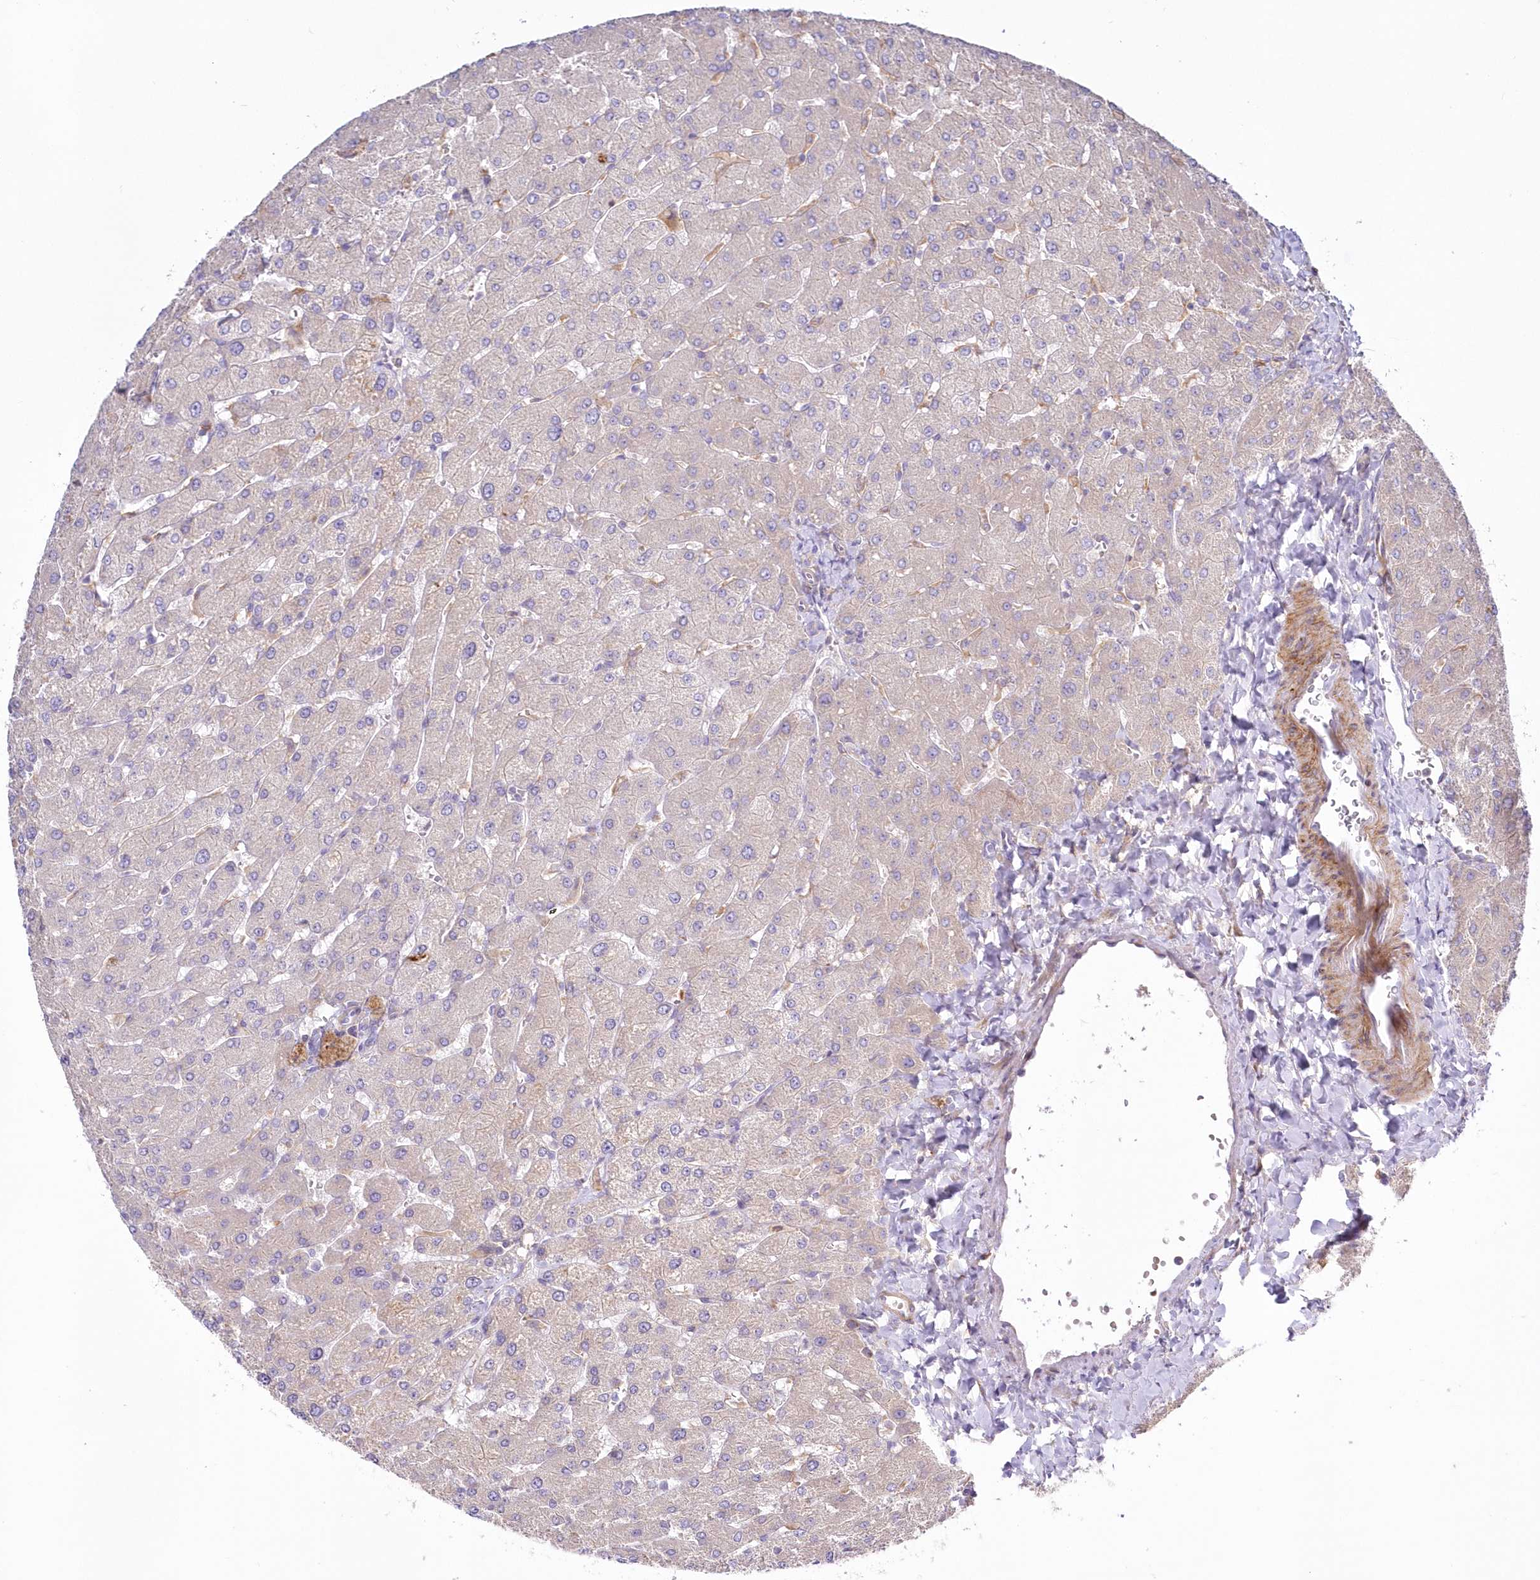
{"staining": {"intensity": "negative", "quantity": "none", "location": "none"}, "tissue": "liver", "cell_type": "Cholangiocytes", "image_type": "normal", "snomed": [{"axis": "morphology", "description": "Normal tissue, NOS"}, {"axis": "topography", "description": "Liver"}], "caption": "Immunohistochemical staining of unremarkable human liver demonstrates no significant positivity in cholangiocytes. (DAB (3,3'-diaminobenzidine) immunohistochemistry, high magnification).", "gene": "ARFGEF3", "patient": {"sex": "male", "age": 55}}